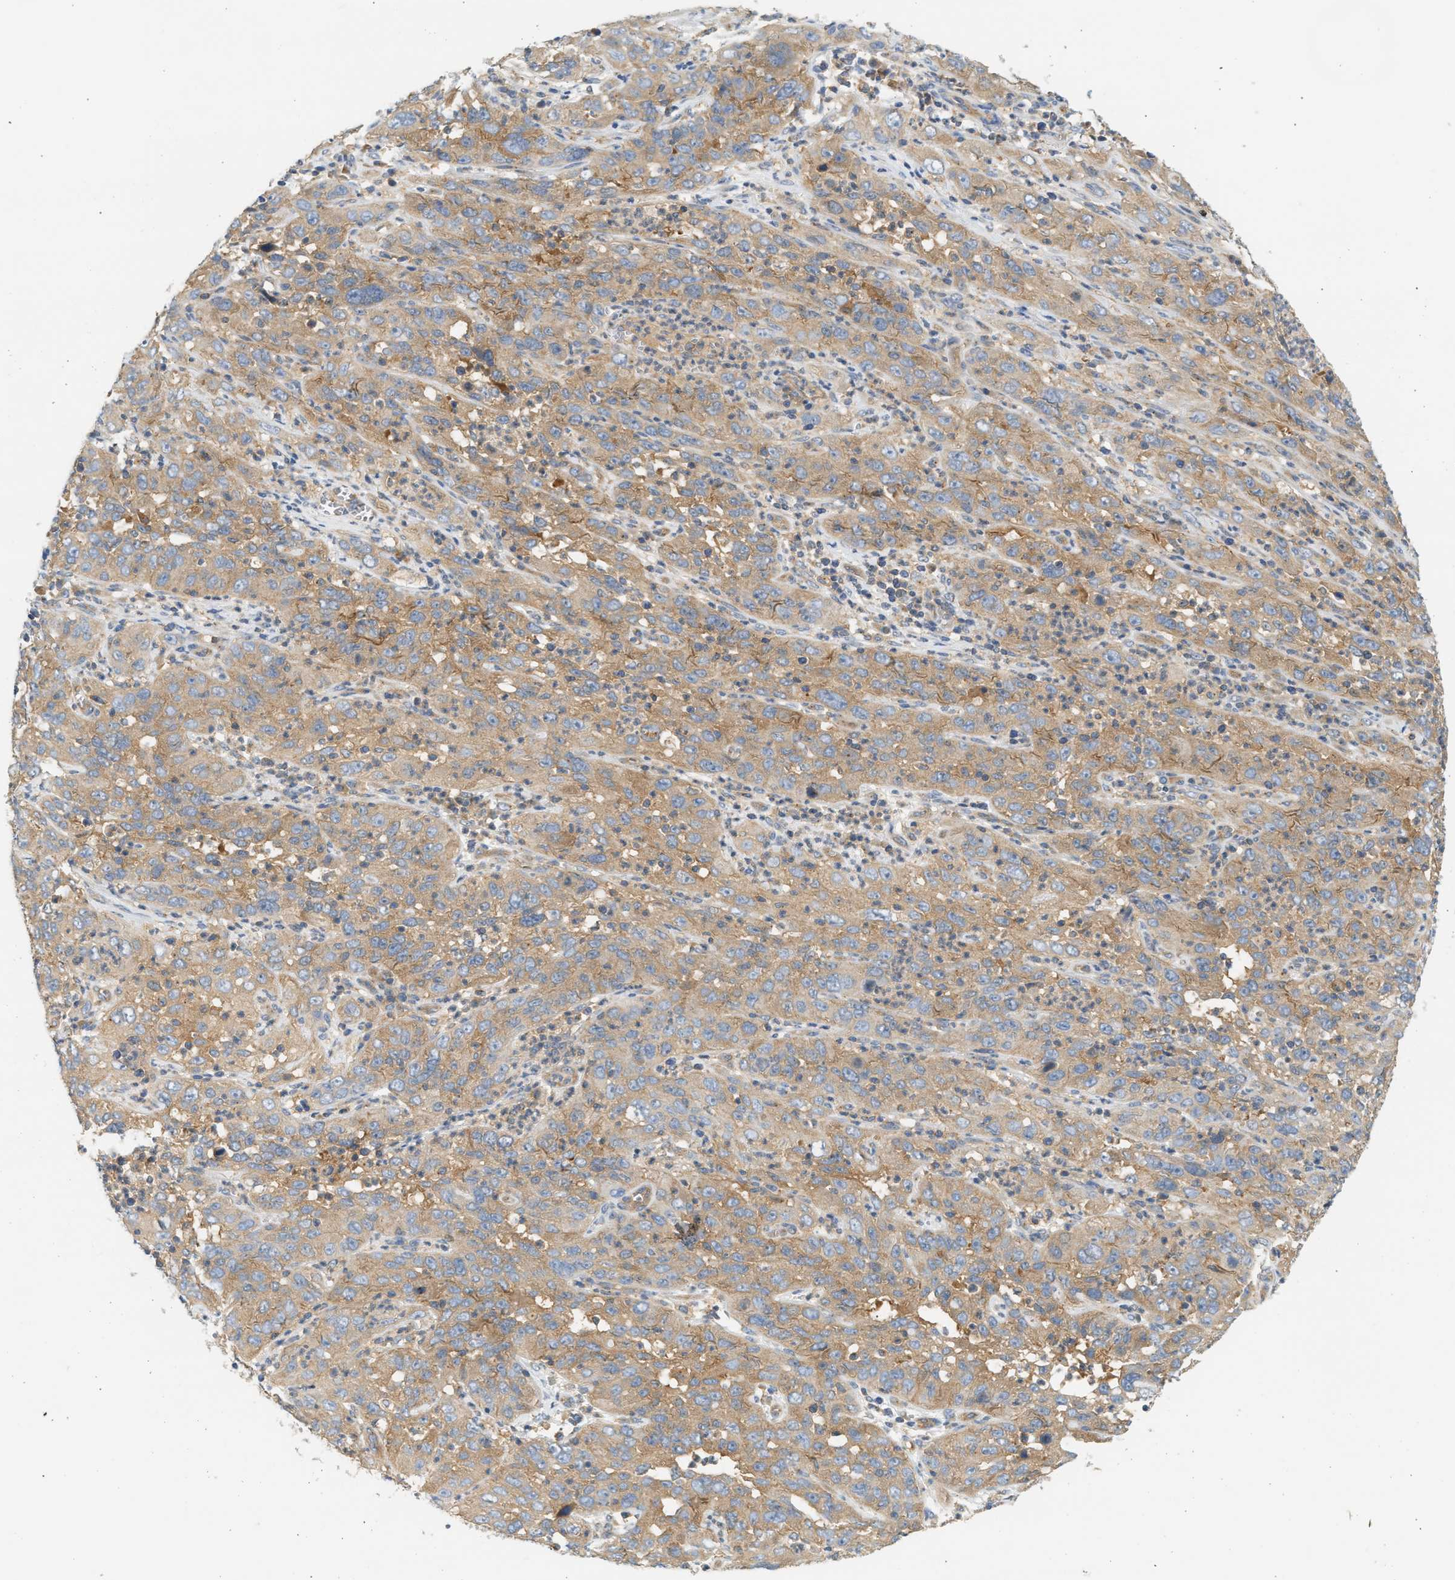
{"staining": {"intensity": "moderate", "quantity": ">75%", "location": "cytoplasmic/membranous"}, "tissue": "cervical cancer", "cell_type": "Tumor cells", "image_type": "cancer", "snomed": [{"axis": "morphology", "description": "Squamous cell carcinoma, NOS"}, {"axis": "topography", "description": "Cervix"}], "caption": "Human cervical squamous cell carcinoma stained for a protein (brown) demonstrates moderate cytoplasmic/membranous positive expression in approximately >75% of tumor cells.", "gene": "PAFAH1B1", "patient": {"sex": "female", "age": 32}}